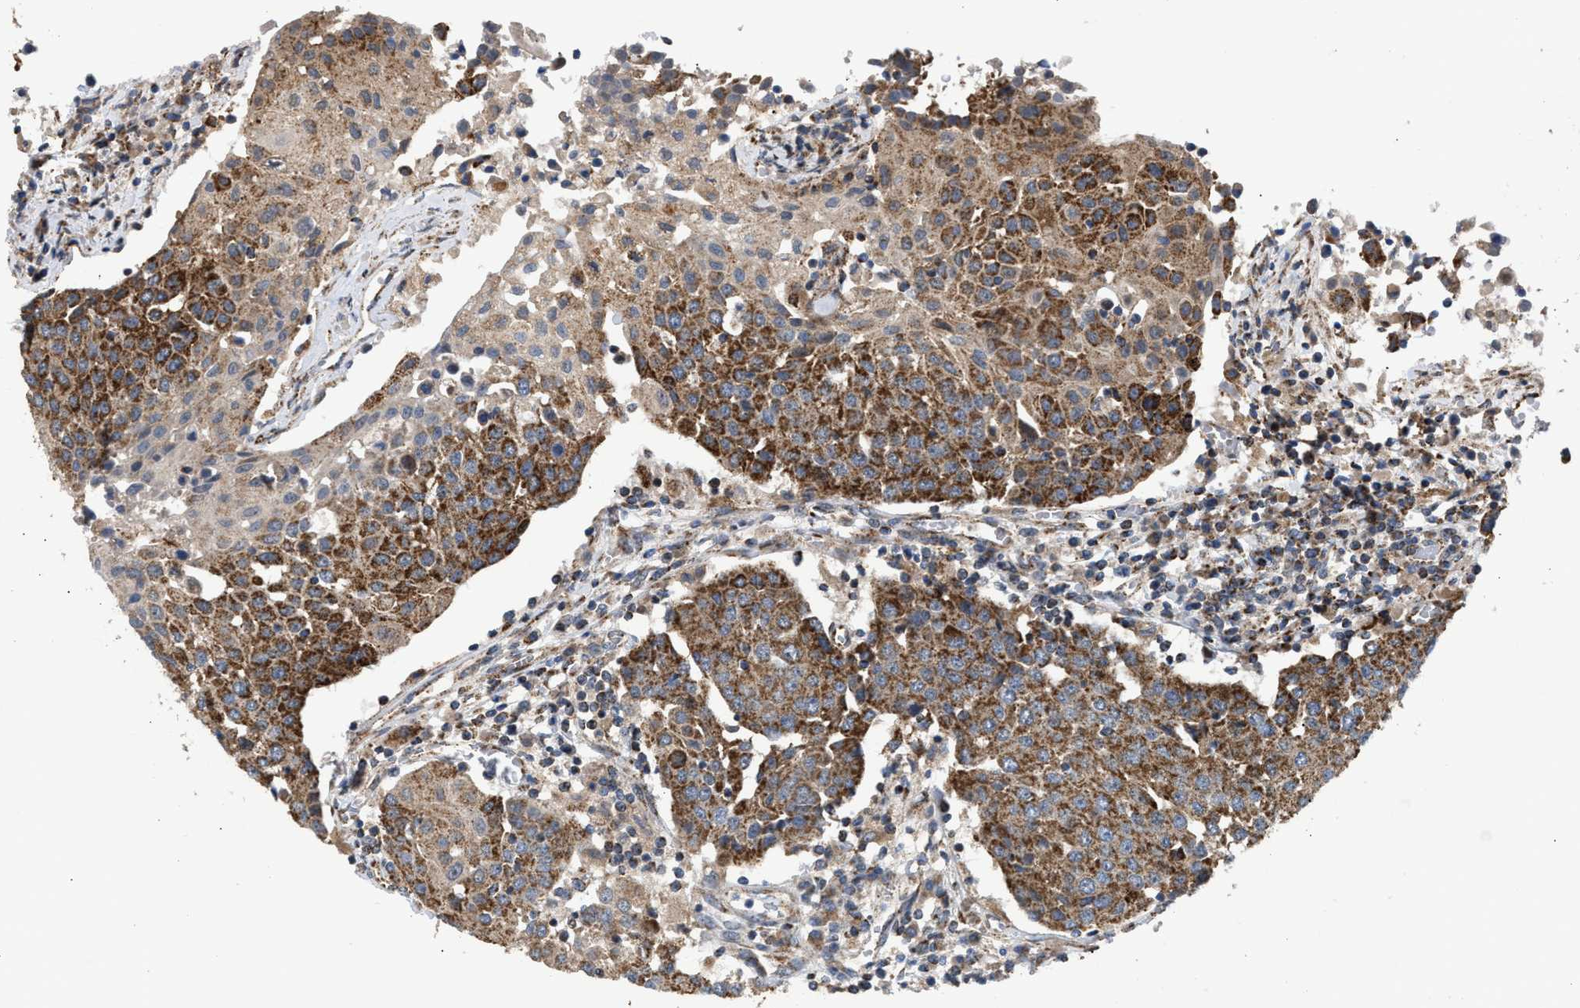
{"staining": {"intensity": "moderate", "quantity": ">75%", "location": "cytoplasmic/membranous"}, "tissue": "urothelial cancer", "cell_type": "Tumor cells", "image_type": "cancer", "snomed": [{"axis": "morphology", "description": "Urothelial carcinoma, High grade"}, {"axis": "topography", "description": "Urinary bladder"}], "caption": "Immunohistochemistry (IHC) of human urothelial carcinoma (high-grade) reveals medium levels of moderate cytoplasmic/membranous positivity in about >75% of tumor cells.", "gene": "TACO1", "patient": {"sex": "female", "age": 85}}